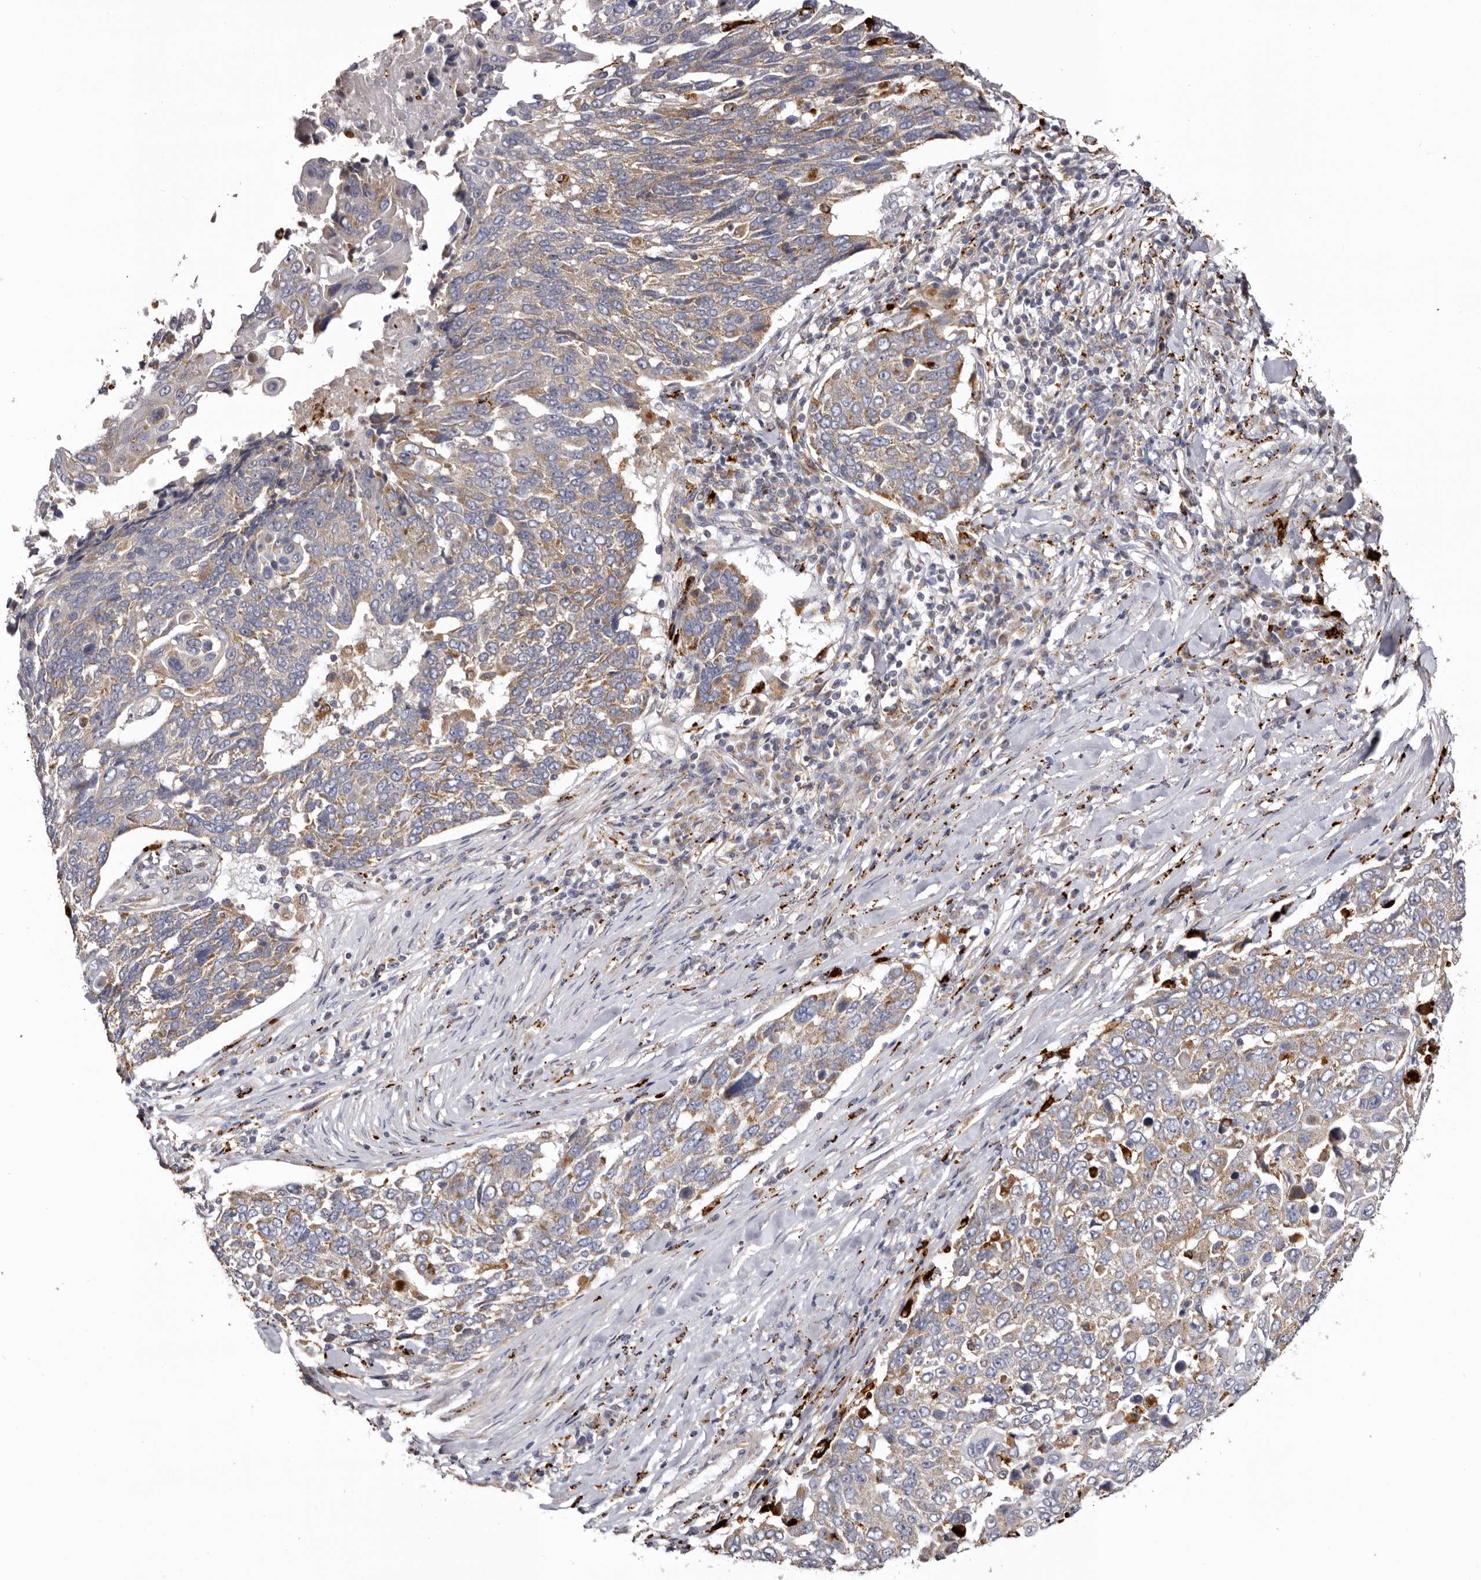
{"staining": {"intensity": "moderate", "quantity": "25%-75%", "location": "cytoplasmic/membranous"}, "tissue": "lung cancer", "cell_type": "Tumor cells", "image_type": "cancer", "snomed": [{"axis": "morphology", "description": "Squamous cell carcinoma, NOS"}, {"axis": "topography", "description": "Lung"}], "caption": "Lung cancer (squamous cell carcinoma) stained for a protein (brown) exhibits moderate cytoplasmic/membranous positive positivity in approximately 25%-75% of tumor cells.", "gene": "MECR", "patient": {"sex": "male", "age": 66}}